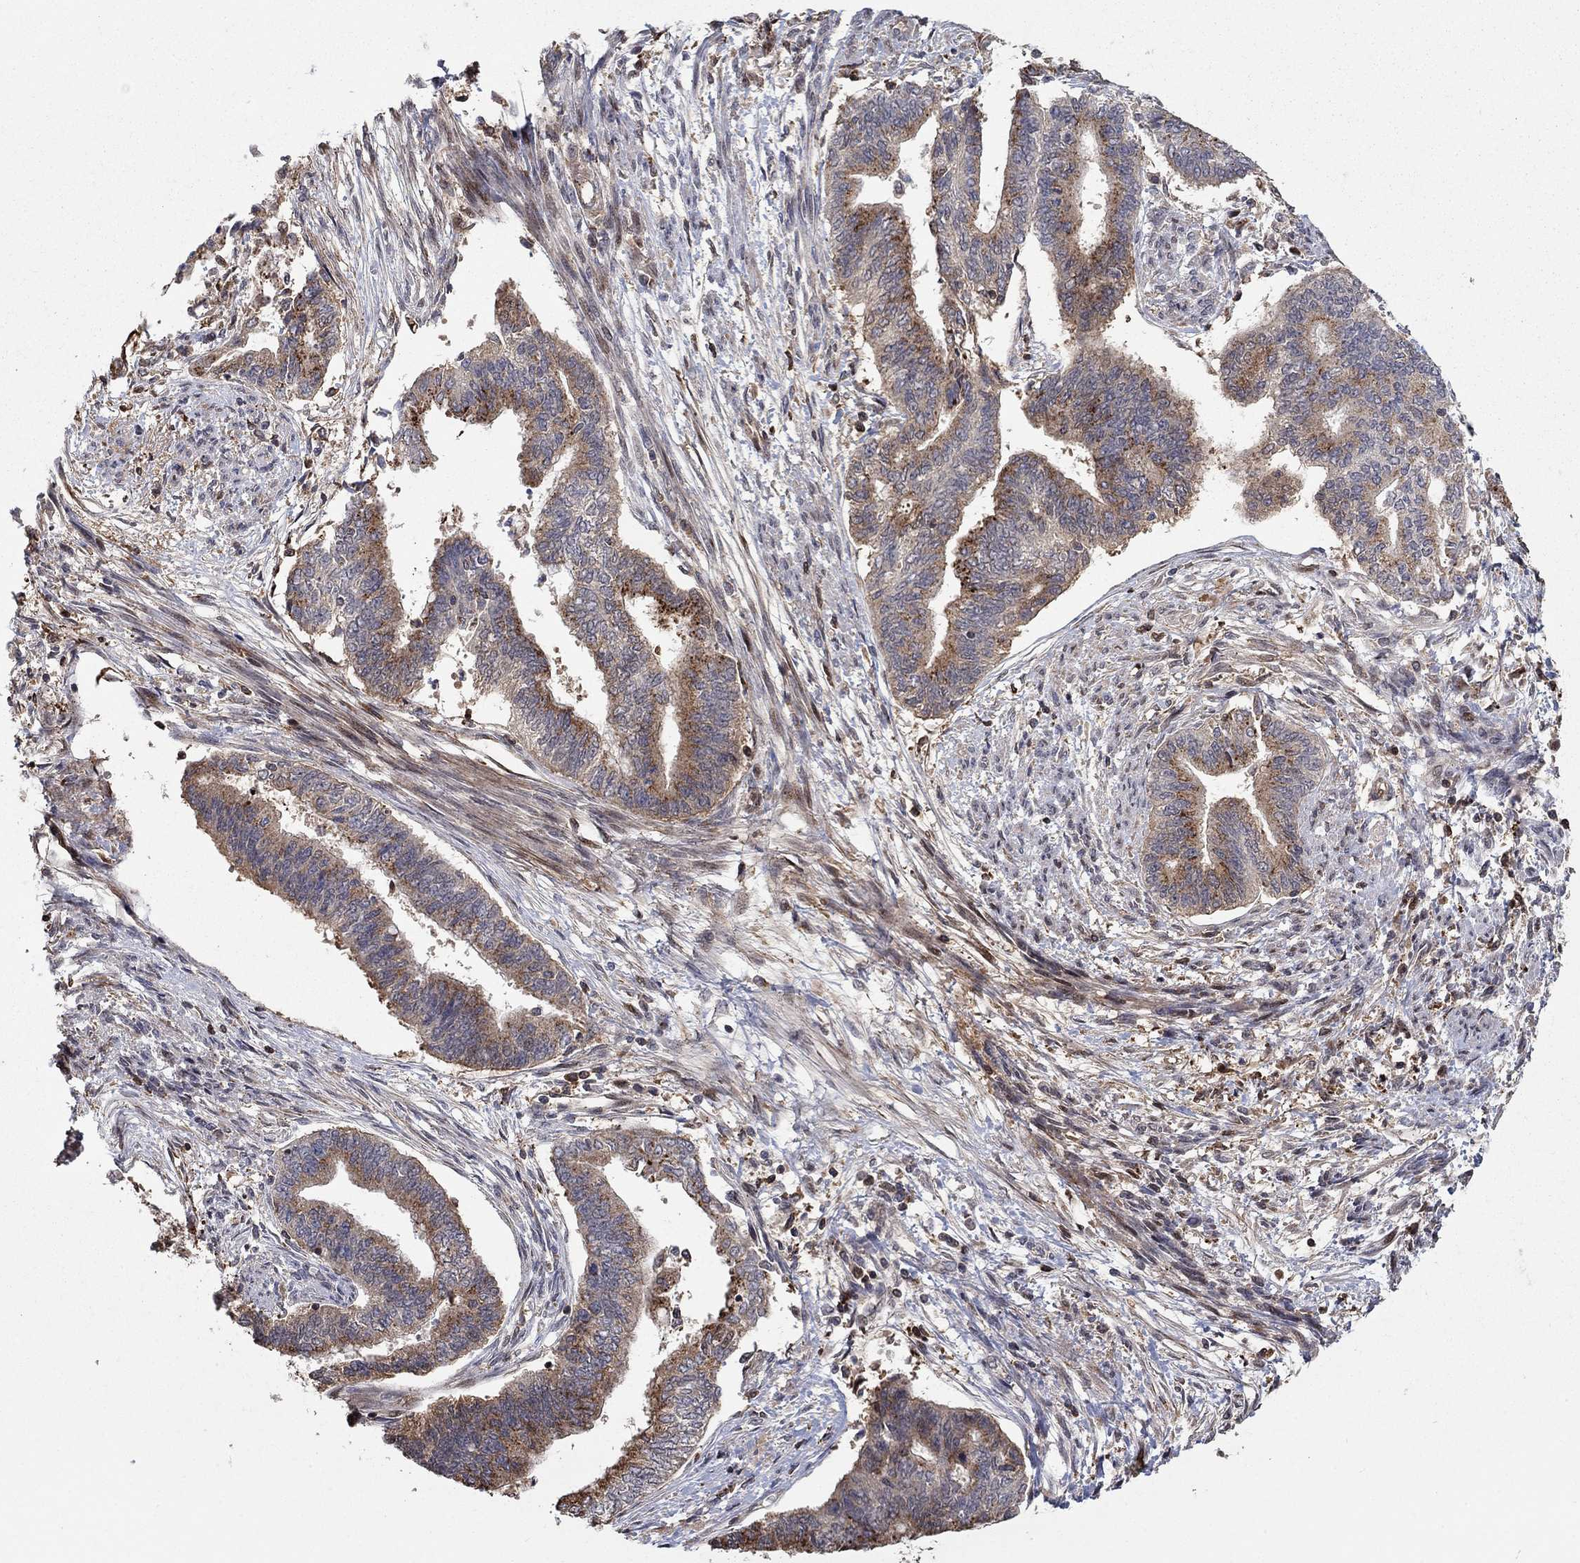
{"staining": {"intensity": "moderate", "quantity": "25%-75%", "location": "cytoplasmic/membranous"}, "tissue": "endometrial cancer", "cell_type": "Tumor cells", "image_type": "cancer", "snomed": [{"axis": "morphology", "description": "Adenocarcinoma, NOS"}, {"axis": "topography", "description": "Endometrium"}], "caption": "Immunohistochemical staining of endometrial cancer (adenocarcinoma) displays medium levels of moderate cytoplasmic/membranous staining in about 25%-75% of tumor cells.", "gene": "LPCAT4", "patient": {"sex": "female", "age": 65}}